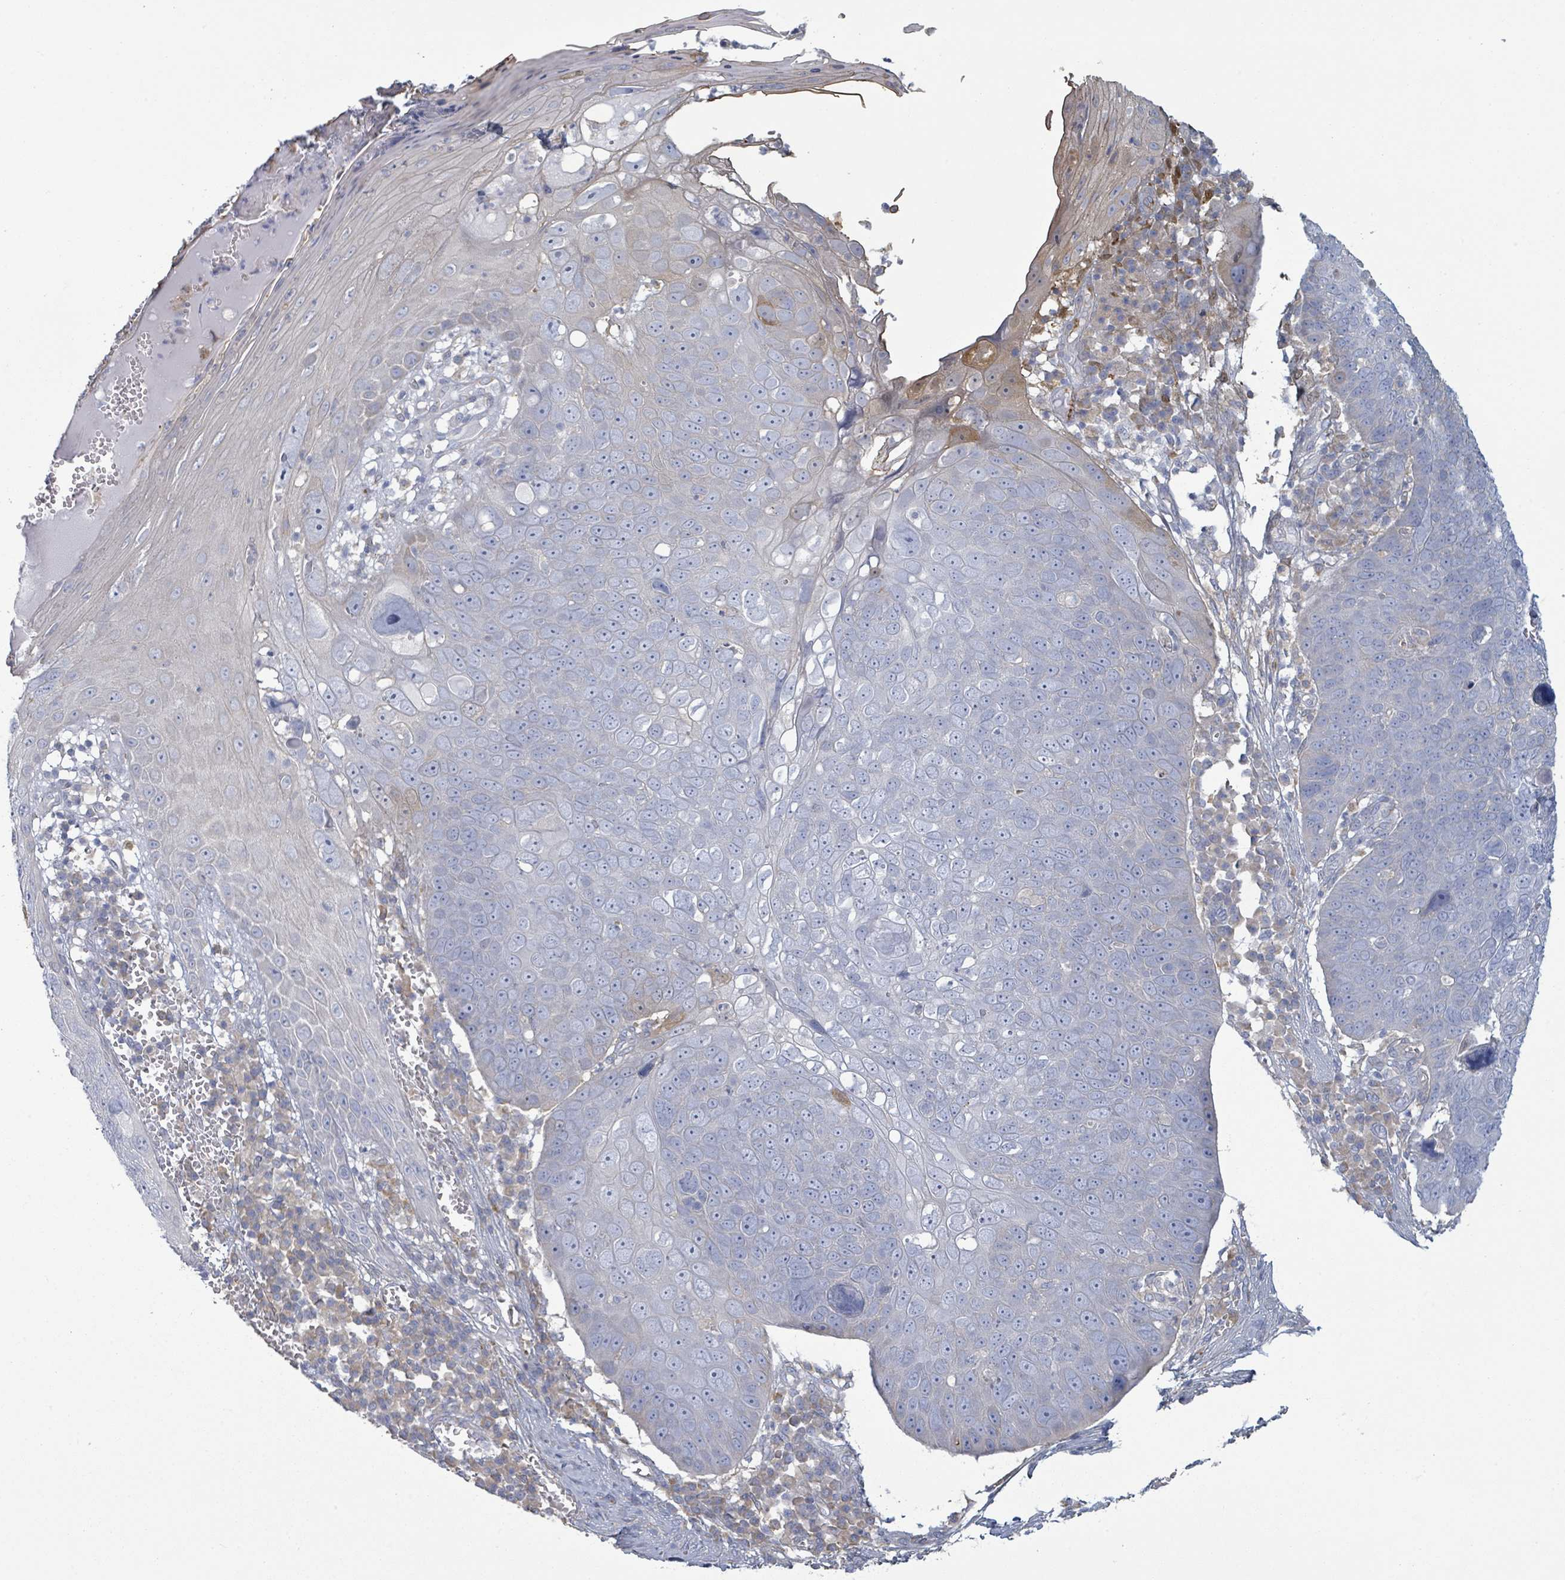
{"staining": {"intensity": "negative", "quantity": "none", "location": "none"}, "tissue": "skin cancer", "cell_type": "Tumor cells", "image_type": "cancer", "snomed": [{"axis": "morphology", "description": "Squamous cell carcinoma, NOS"}, {"axis": "topography", "description": "Skin"}], "caption": "Immunohistochemistry (IHC) of human skin squamous cell carcinoma exhibits no expression in tumor cells.", "gene": "COL13A1", "patient": {"sex": "male", "age": 71}}